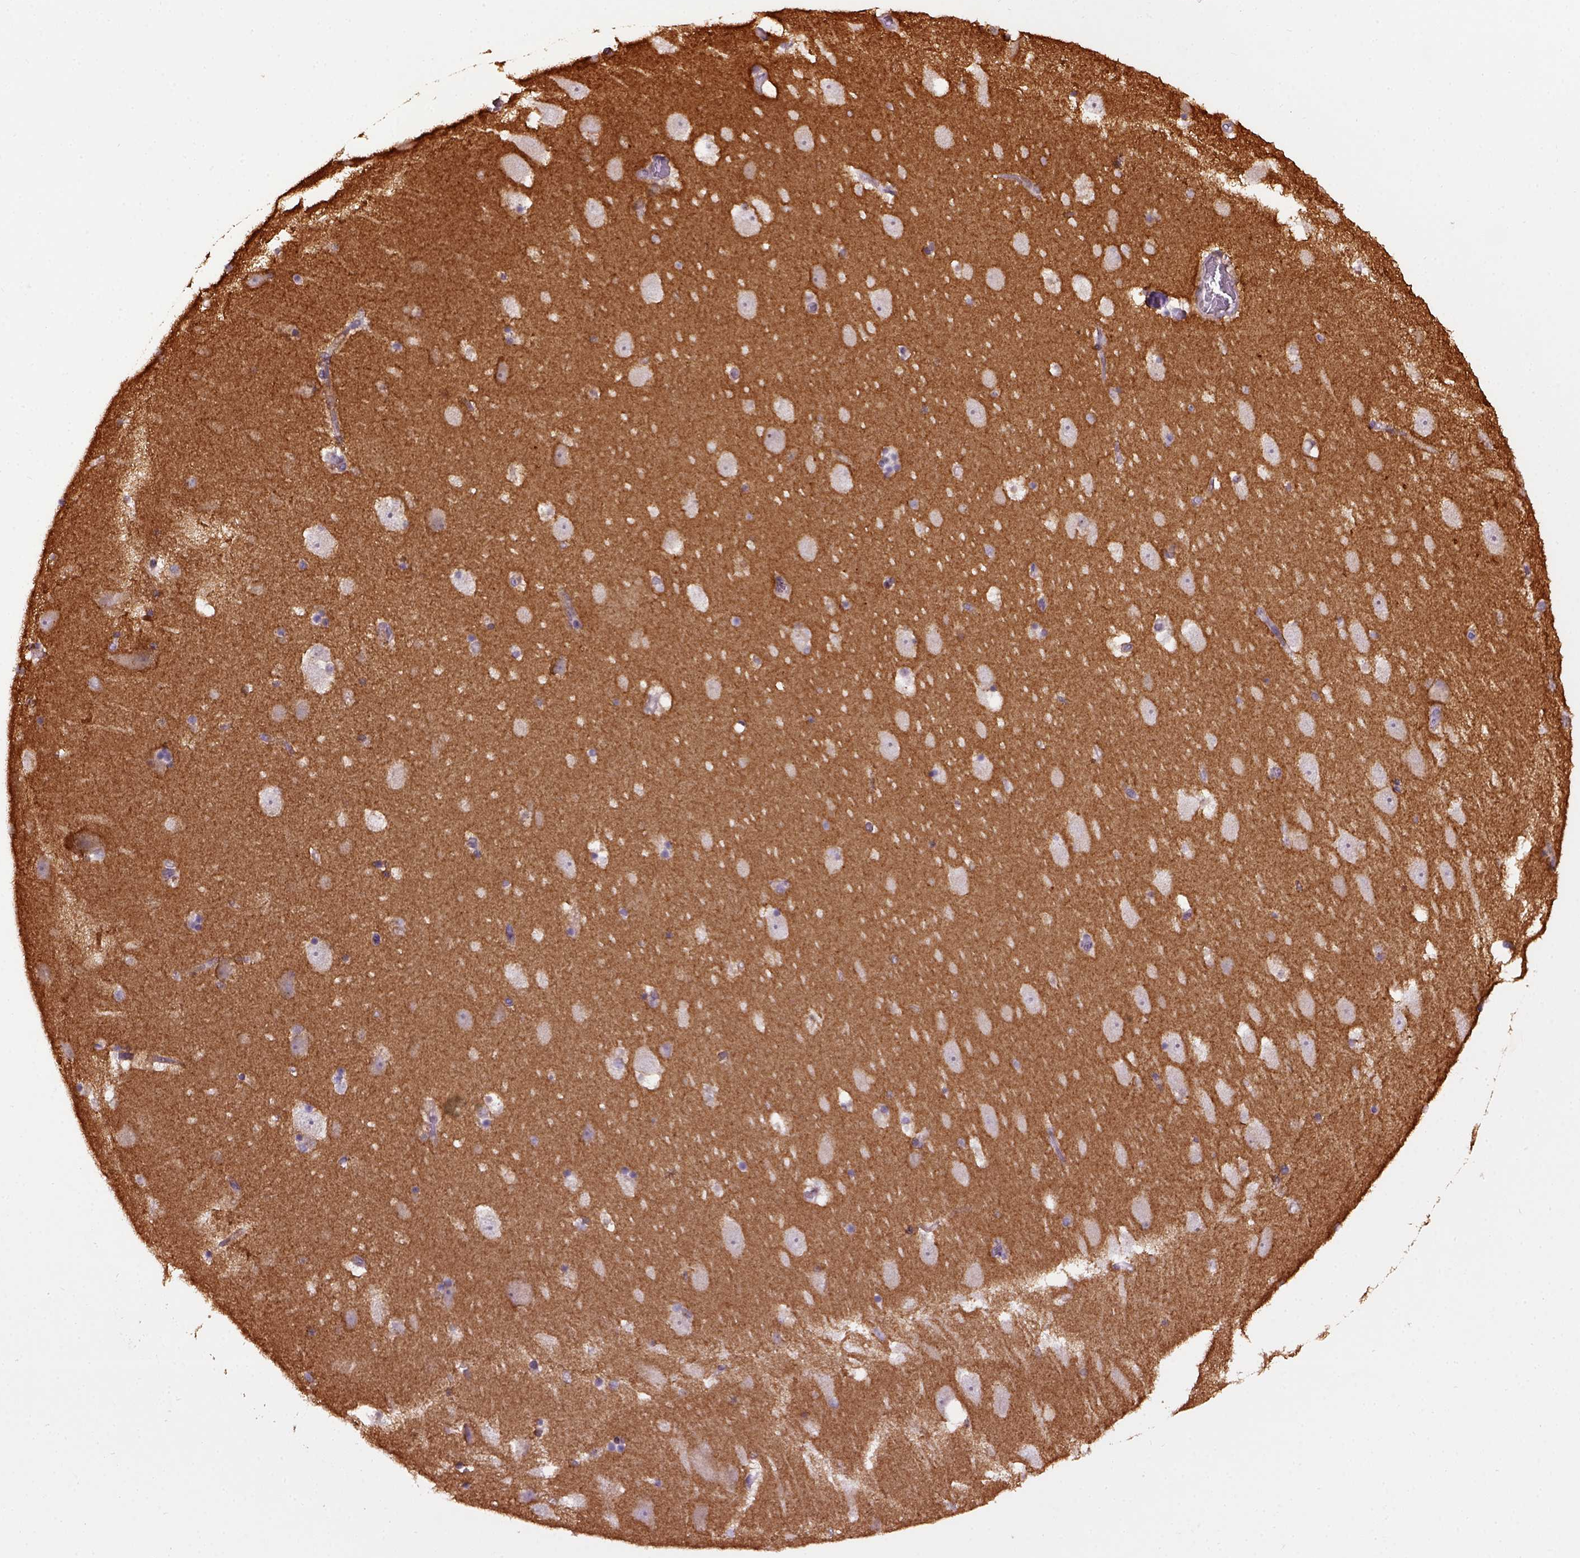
{"staining": {"intensity": "negative", "quantity": "none", "location": "none"}, "tissue": "hippocampus", "cell_type": "Glial cells", "image_type": "normal", "snomed": [{"axis": "morphology", "description": "Normal tissue, NOS"}, {"axis": "topography", "description": "Hippocampus"}], "caption": "DAB (3,3'-diaminobenzidine) immunohistochemical staining of normal hippocampus shows no significant expression in glial cells.", "gene": "RAB43", "patient": {"sex": "male", "age": 58}}